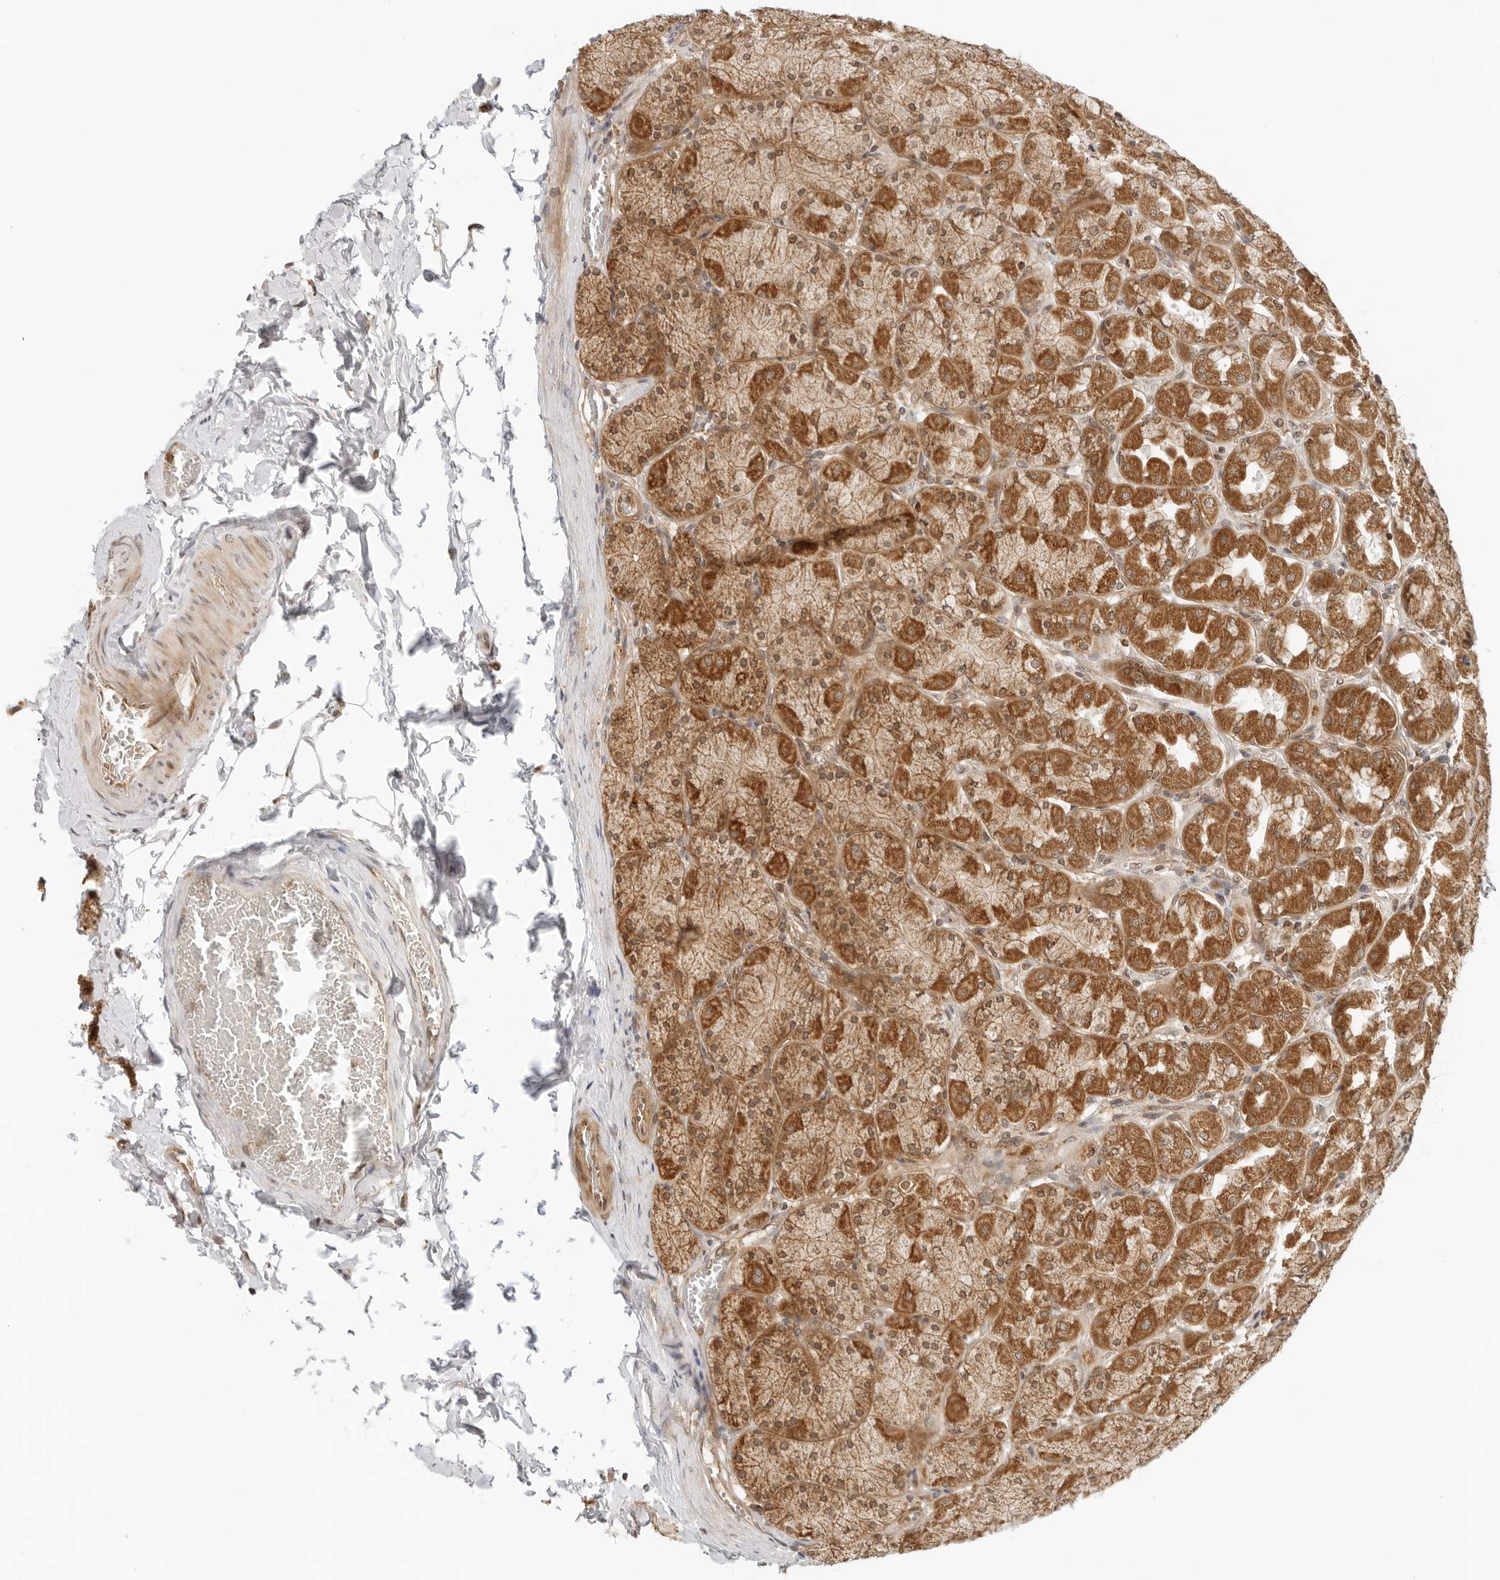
{"staining": {"intensity": "strong", "quantity": ">75%", "location": "cytoplasmic/membranous"}, "tissue": "stomach", "cell_type": "Glandular cells", "image_type": "normal", "snomed": [{"axis": "morphology", "description": "Normal tissue, NOS"}, {"axis": "topography", "description": "Stomach, upper"}], "caption": "A histopathology image of human stomach stained for a protein demonstrates strong cytoplasmic/membranous brown staining in glandular cells. The staining was performed using DAB (3,3'-diaminobenzidine), with brown indicating positive protein expression. Nuclei are stained blue with hematoxylin.", "gene": "RC3H1", "patient": {"sex": "female", "age": 56}}